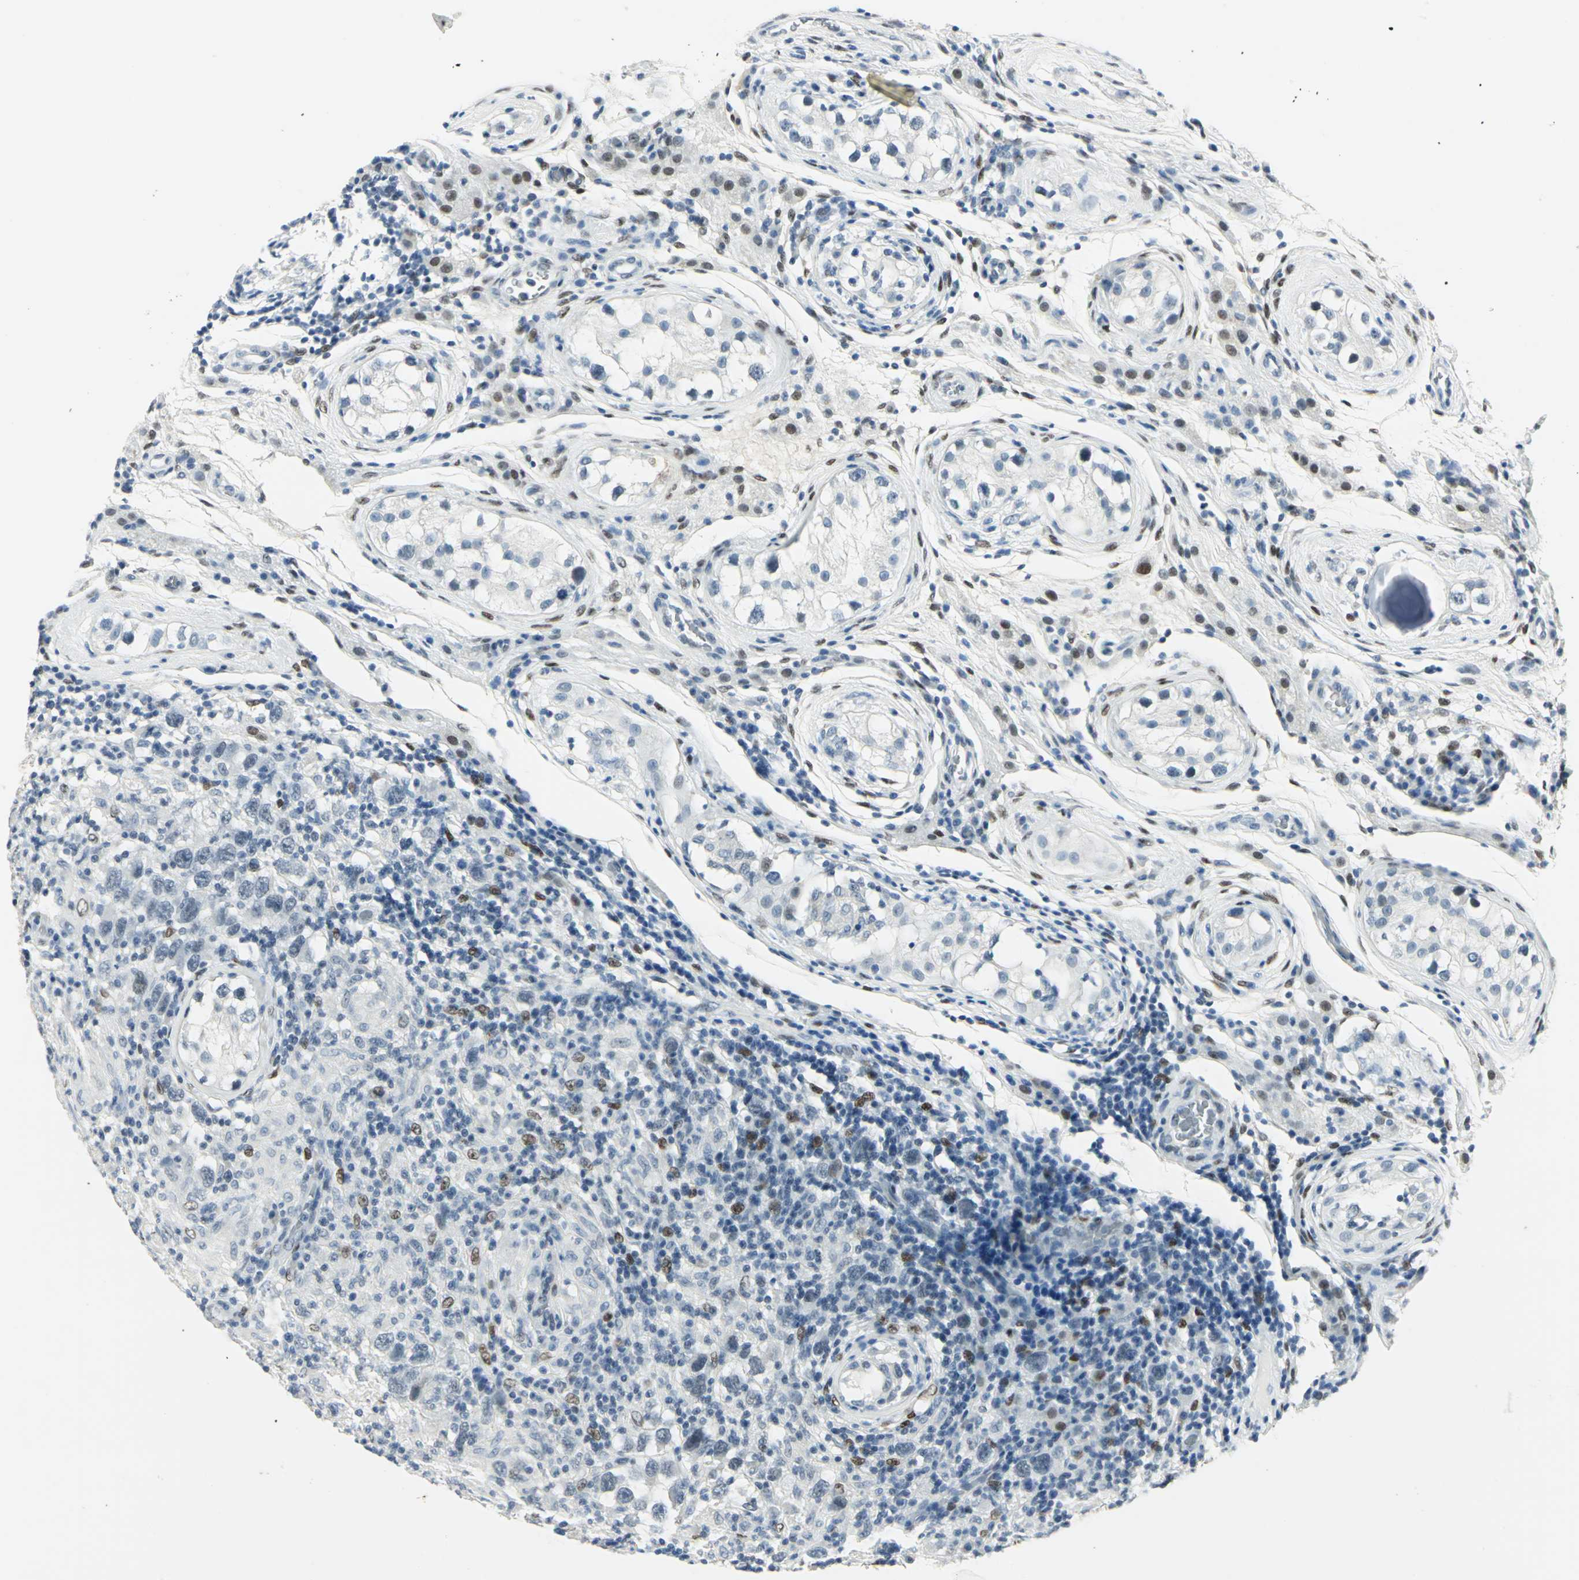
{"staining": {"intensity": "moderate", "quantity": "<25%", "location": "nuclear"}, "tissue": "testis cancer", "cell_type": "Tumor cells", "image_type": "cancer", "snomed": [{"axis": "morphology", "description": "Carcinoma, Embryonal, NOS"}, {"axis": "topography", "description": "Testis"}], "caption": "Protein staining demonstrates moderate nuclear staining in about <25% of tumor cells in testis cancer (embryonal carcinoma). (Brightfield microscopy of DAB IHC at high magnification).", "gene": "MEIS2", "patient": {"sex": "male", "age": 21}}